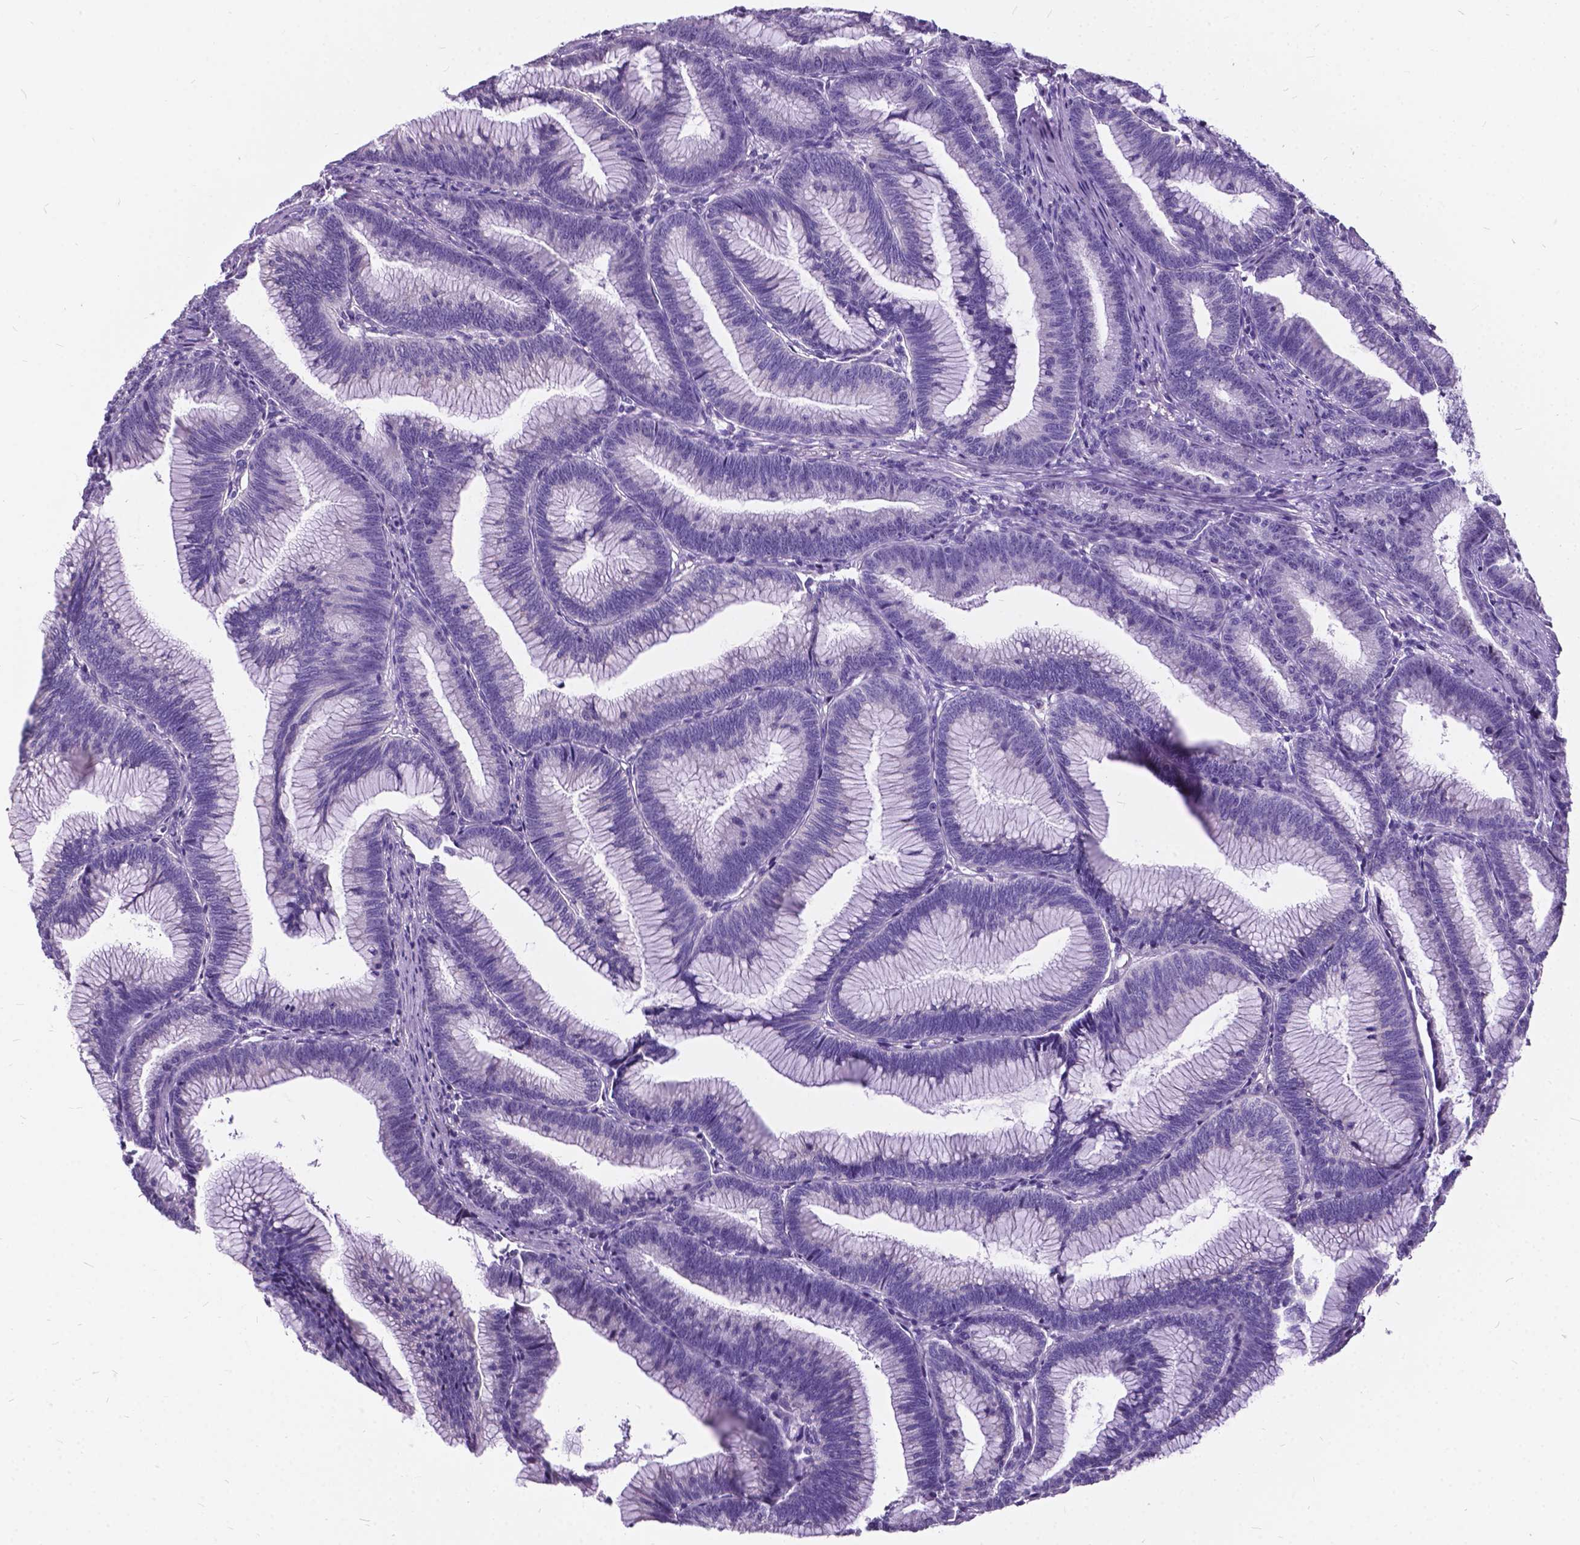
{"staining": {"intensity": "negative", "quantity": "none", "location": "none"}, "tissue": "colorectal cancer", "cell_type": "Tumor cells", "image_type": "cancer", "snomed": [{"axis": "morphology", "description": "Adenocarcinoma, NOS"}, {"axis": "topography", "description": "Colon"}], "caption": "Adenocarcinoma (colorectal) was stained to show a protein in brown. There is no significant staining in tumor cells. The staining was performed using DAB (3,3'-diaminobenzidine) to visualize the protein expression in brown, while the nuclei were stained in blue with hematoxylin (Magnification: 20x).", "gene": "BSND", "patient": {"sex": "female", "age": 78}}